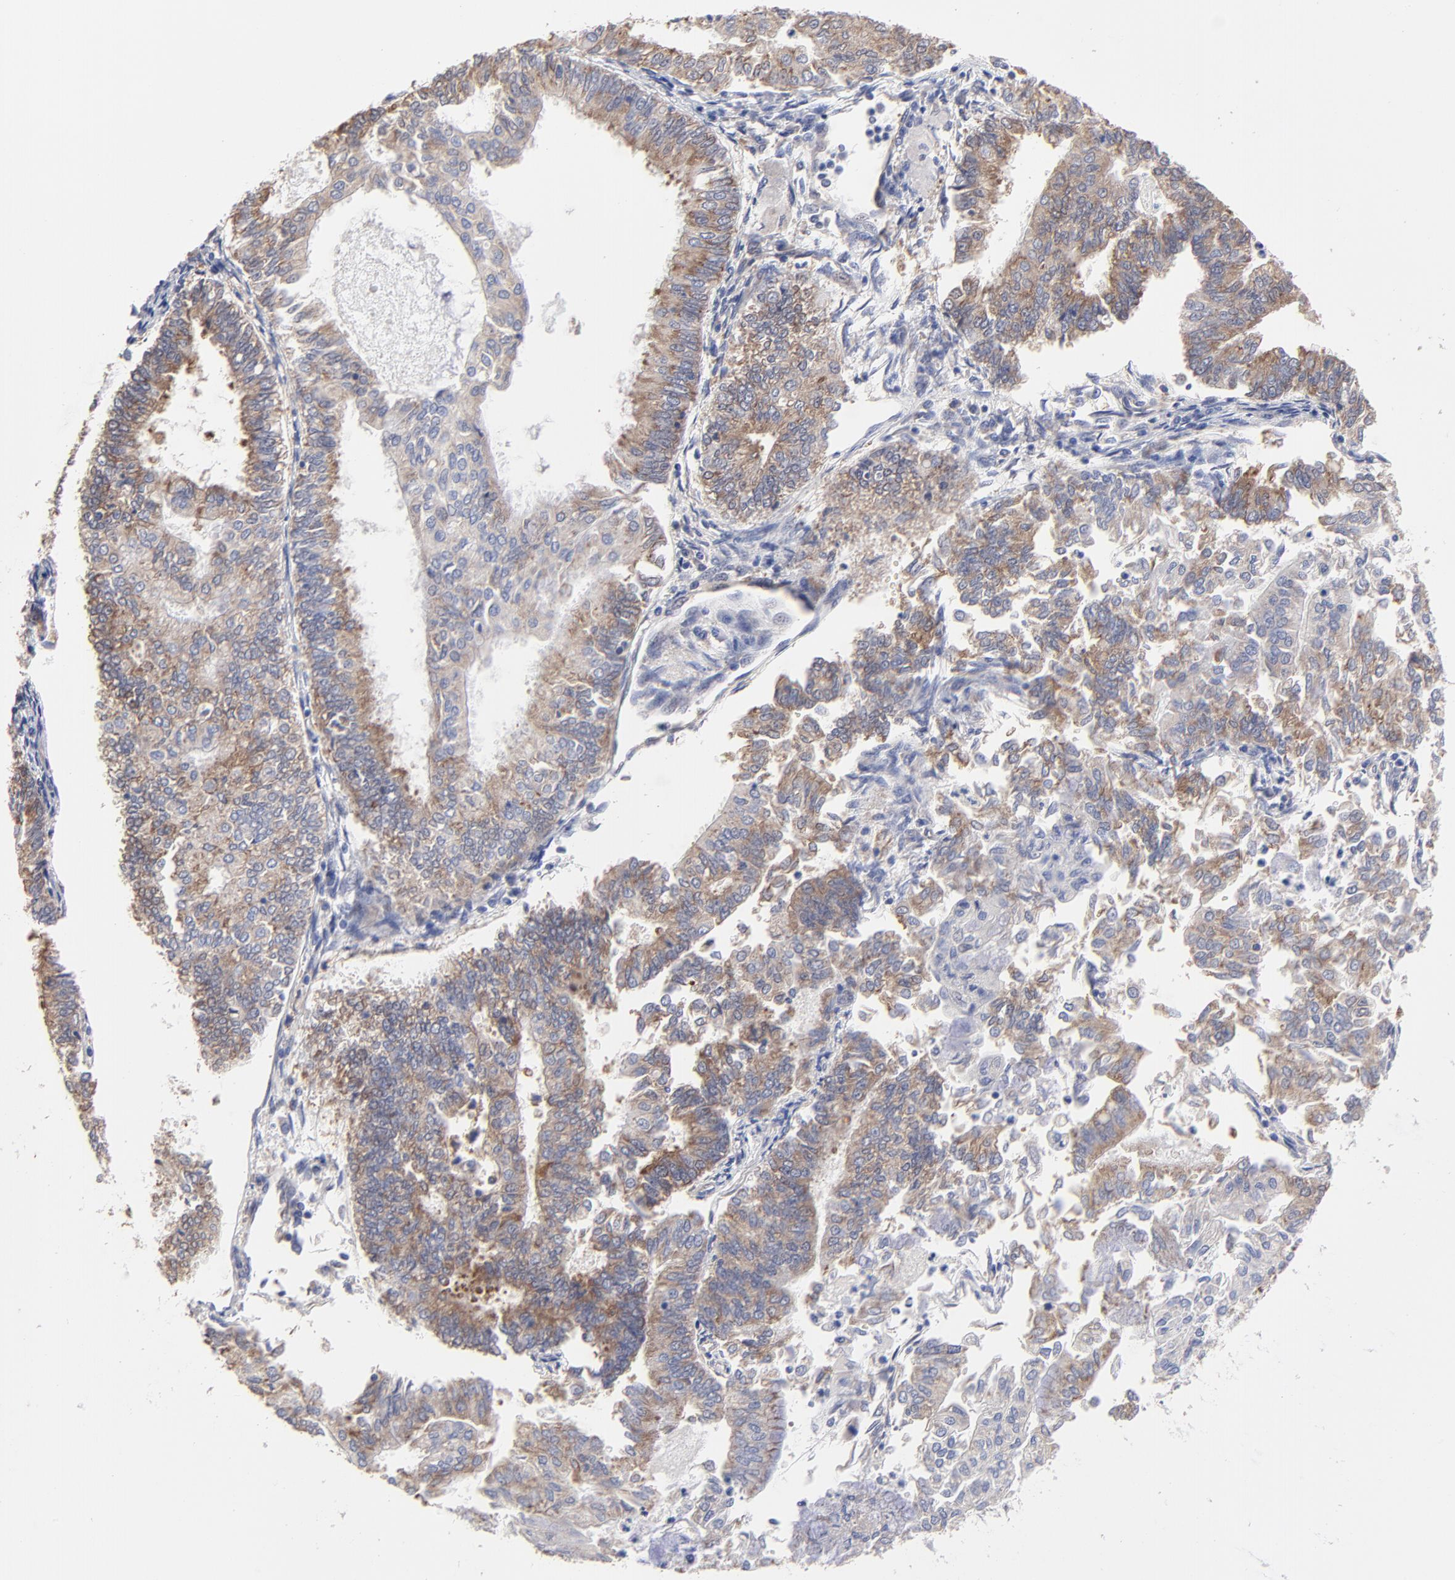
{"staining": {"intensity": "moderate", "quantity": ">75%", "location": "cytoplasmic/membranous"}, "tissue": "endometrial cancer", "cell_type": "Tumor cells", "image_type": "cancer", "snomed": [{"axis": "morphology", "description": "Adenocarcinoma, NOS"}, {"axis": "topography", "description": "Endometrium"}], "caption": "Brown immunohistochemical staining in endometrial cancer (adenocarcinoma) demonstrates moderate cytoplasmic/membranous positivity in about >75% of tumor cells.", "gene": "CCT2", "patient": {"sex": "female", "age": 59}}